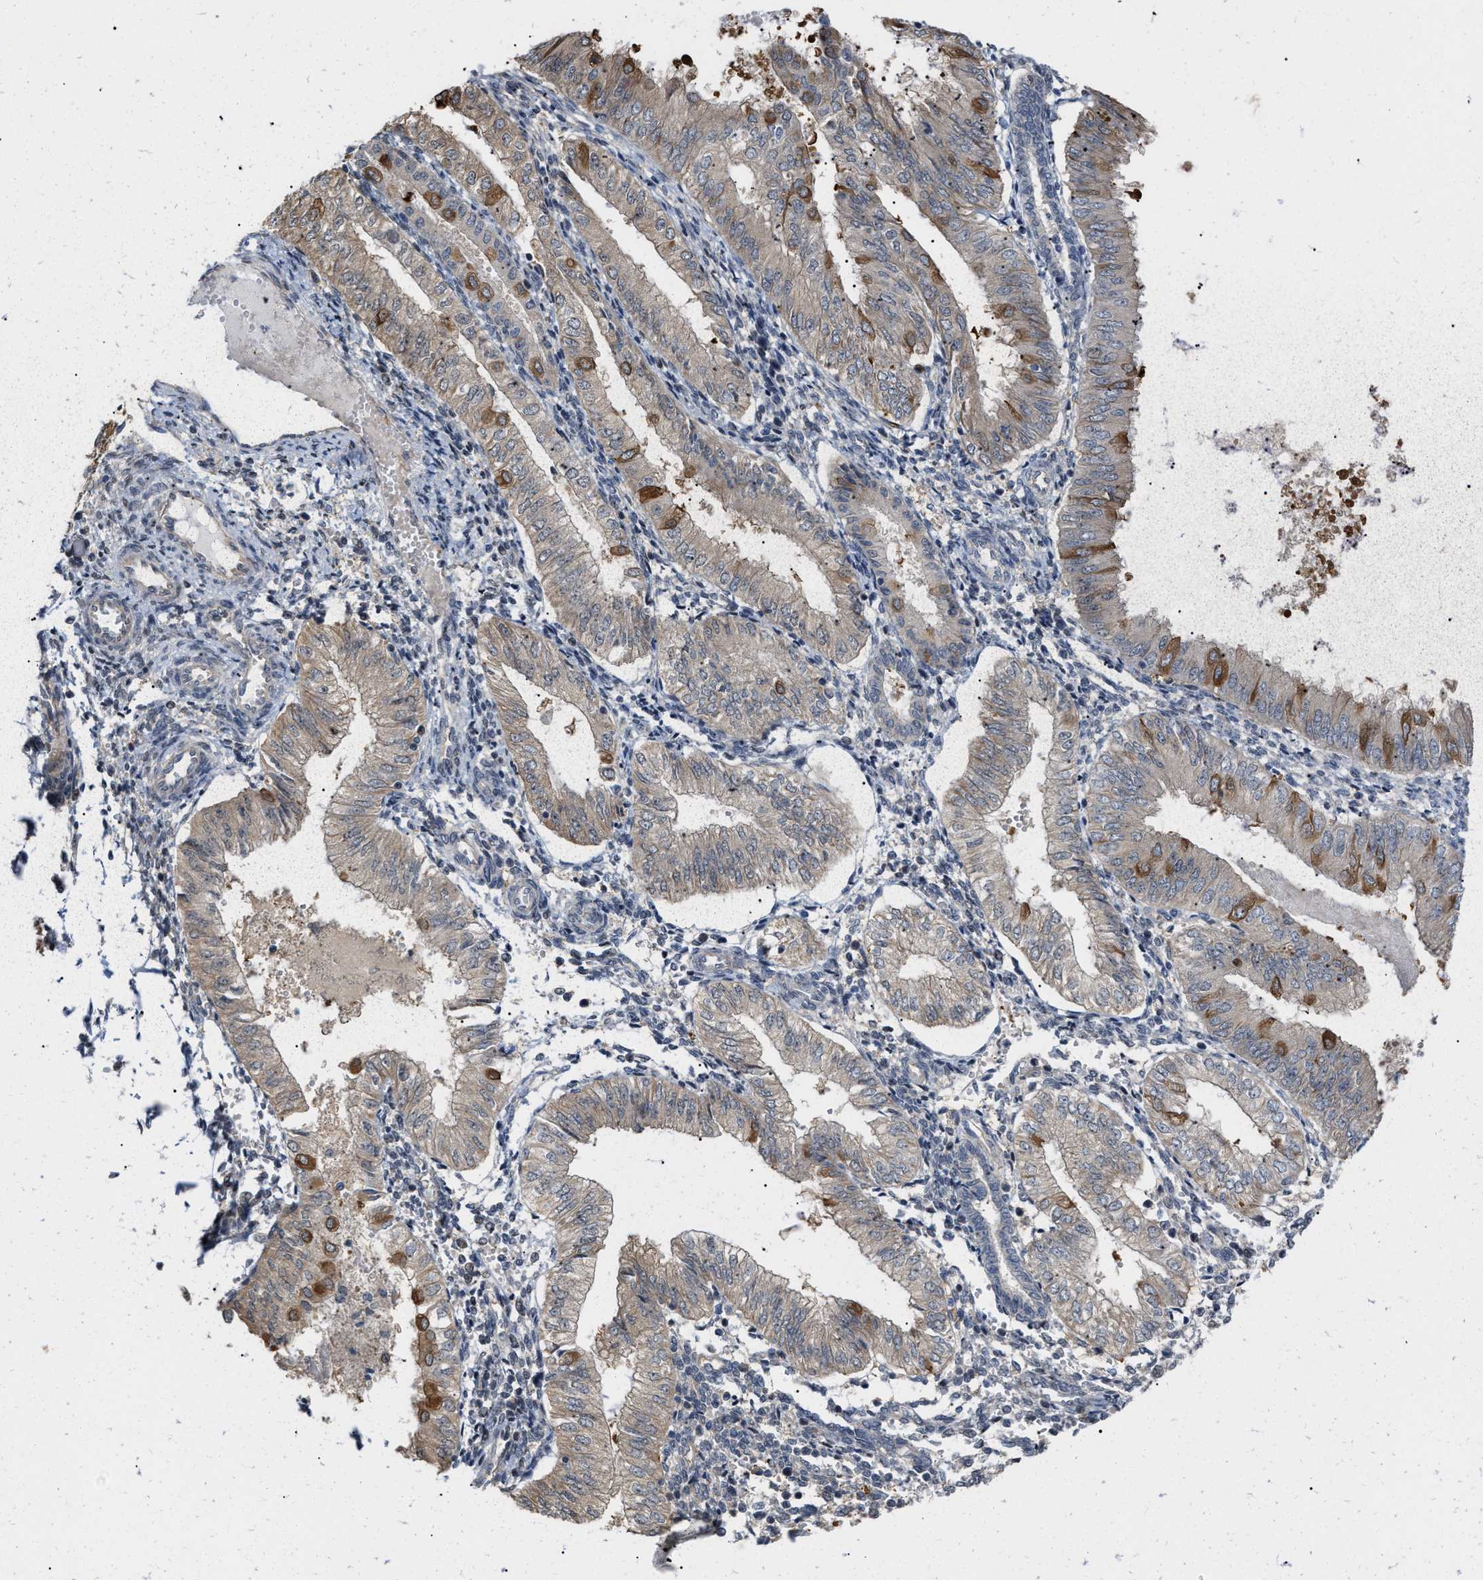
{"staining": {"intensity": "moderate", "quantity": "<25%", "location": "cytoplasmic/membranous"}, "tissue": "endometrial cancer", "cell_type": "Tumor cells", "image_type": "cancer", "snomed": [{"axis": "morphology", "description": "Adenocarcinoma, NOS"}, {"axis": "topography", "description": "Endometrium"}], "caption": "Endometrial cancer stained for a protein shows moderate cytoplasmic/membranous positivity in tumor cells. Using DAB (3,3'-diaminobenzidine) (brown) and hematoxylin (blue) stains, captured at high magnification using brightfield microscopy.", "gene": "CSNK1A1", "patient": {"sex": "female", "age": 53}}